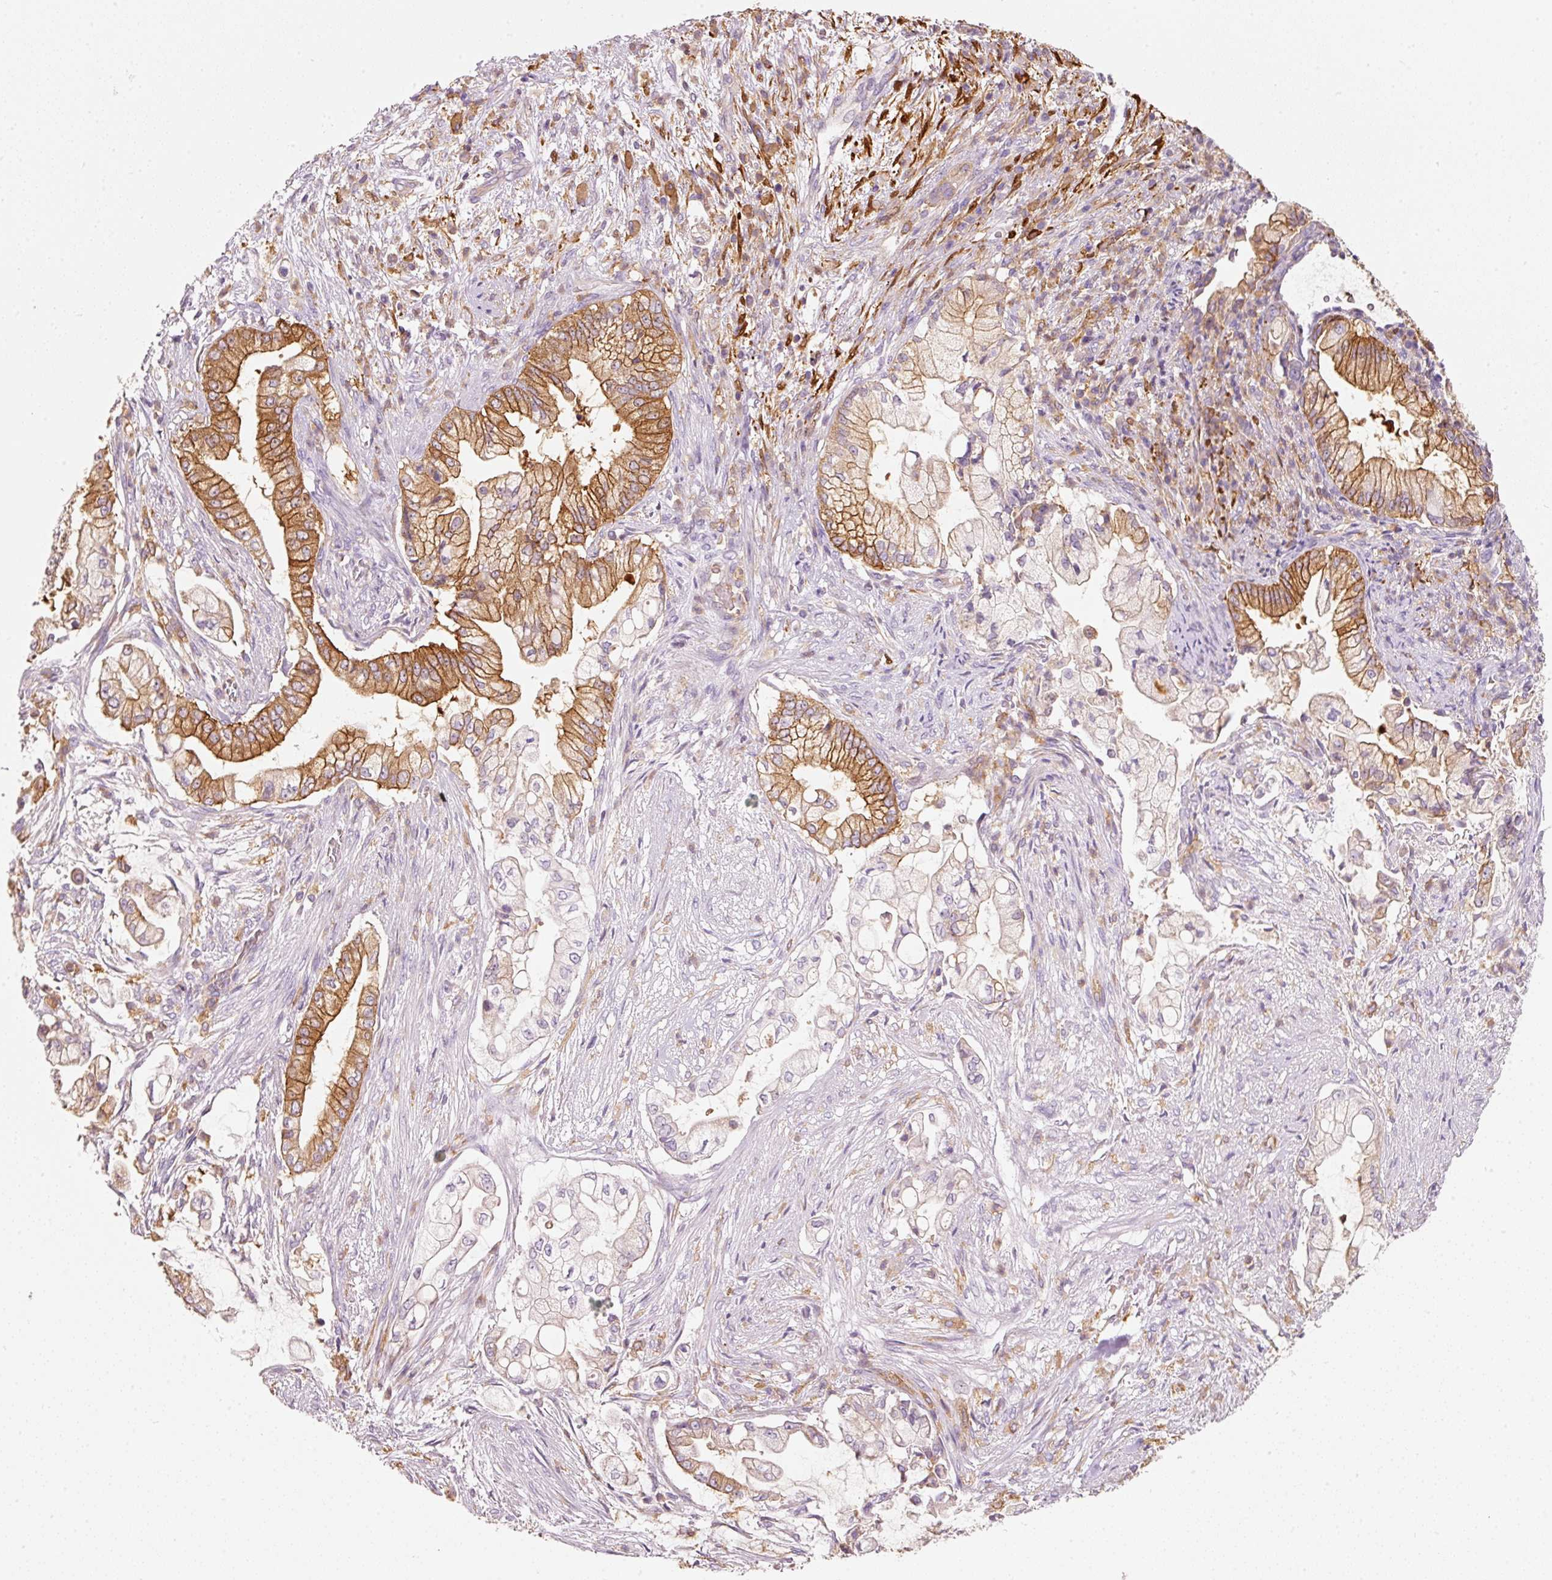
{"staining": {"intensity": "moderate", "quantity": "25%-75%", "location": "cytoplasmic/membranous"}, "tissue": "pancreatic cancer", "cell_type": "Tumor cells", "image_type": "cancer", "snomed": [{"axis": "morphology", "description": "Adenocarcinoma, NOS"}, {"axis": "topography", "description": "Pancreas"}], "caption": "Immunohistochemical staining of human pancreatic cancer displays medium levels of moderate cytoplasmic/membranous positivity in approximately 25%-75% of tumor cells.", "gene": "IQGAP2", "patient": {"sex": "female", "age": 69}}